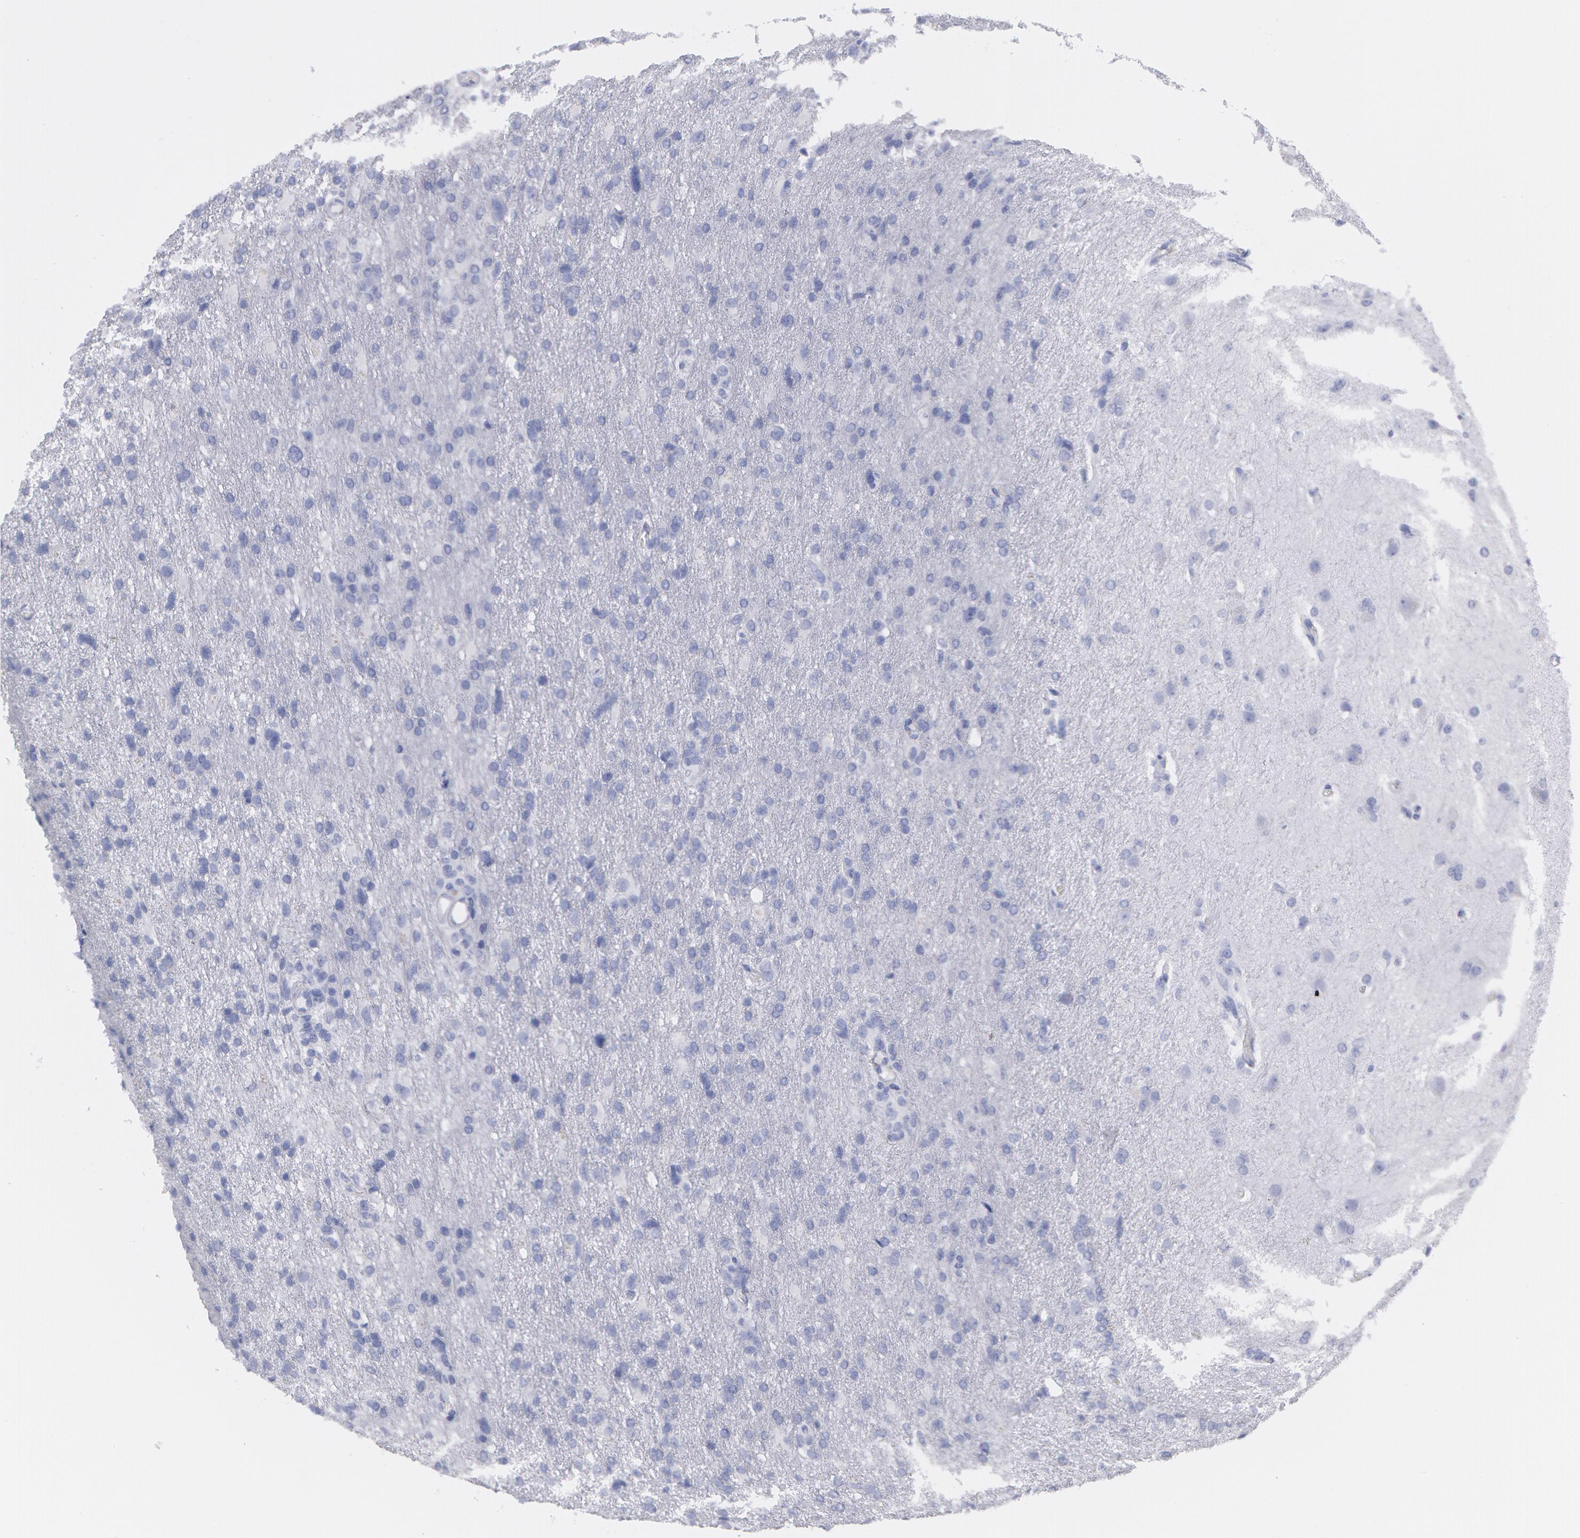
{"staining": {"intensity": "negative", "quantity": "none", "location": "none"}, "tissue": "glioma", "cell_type": "Tumor cells", "image_type": "cancer", "snomed": [{"axis": "morphology", "description": "Glioma, malignant, High grade"}, {"axis": "topography", "description": "Brain"}], "caption": "Protein analysis of malignant glioma (high-grade) displays no significant staining in tumor cells.", "gene": "SYK", "patient": {"sex": "male", "age": 68}}